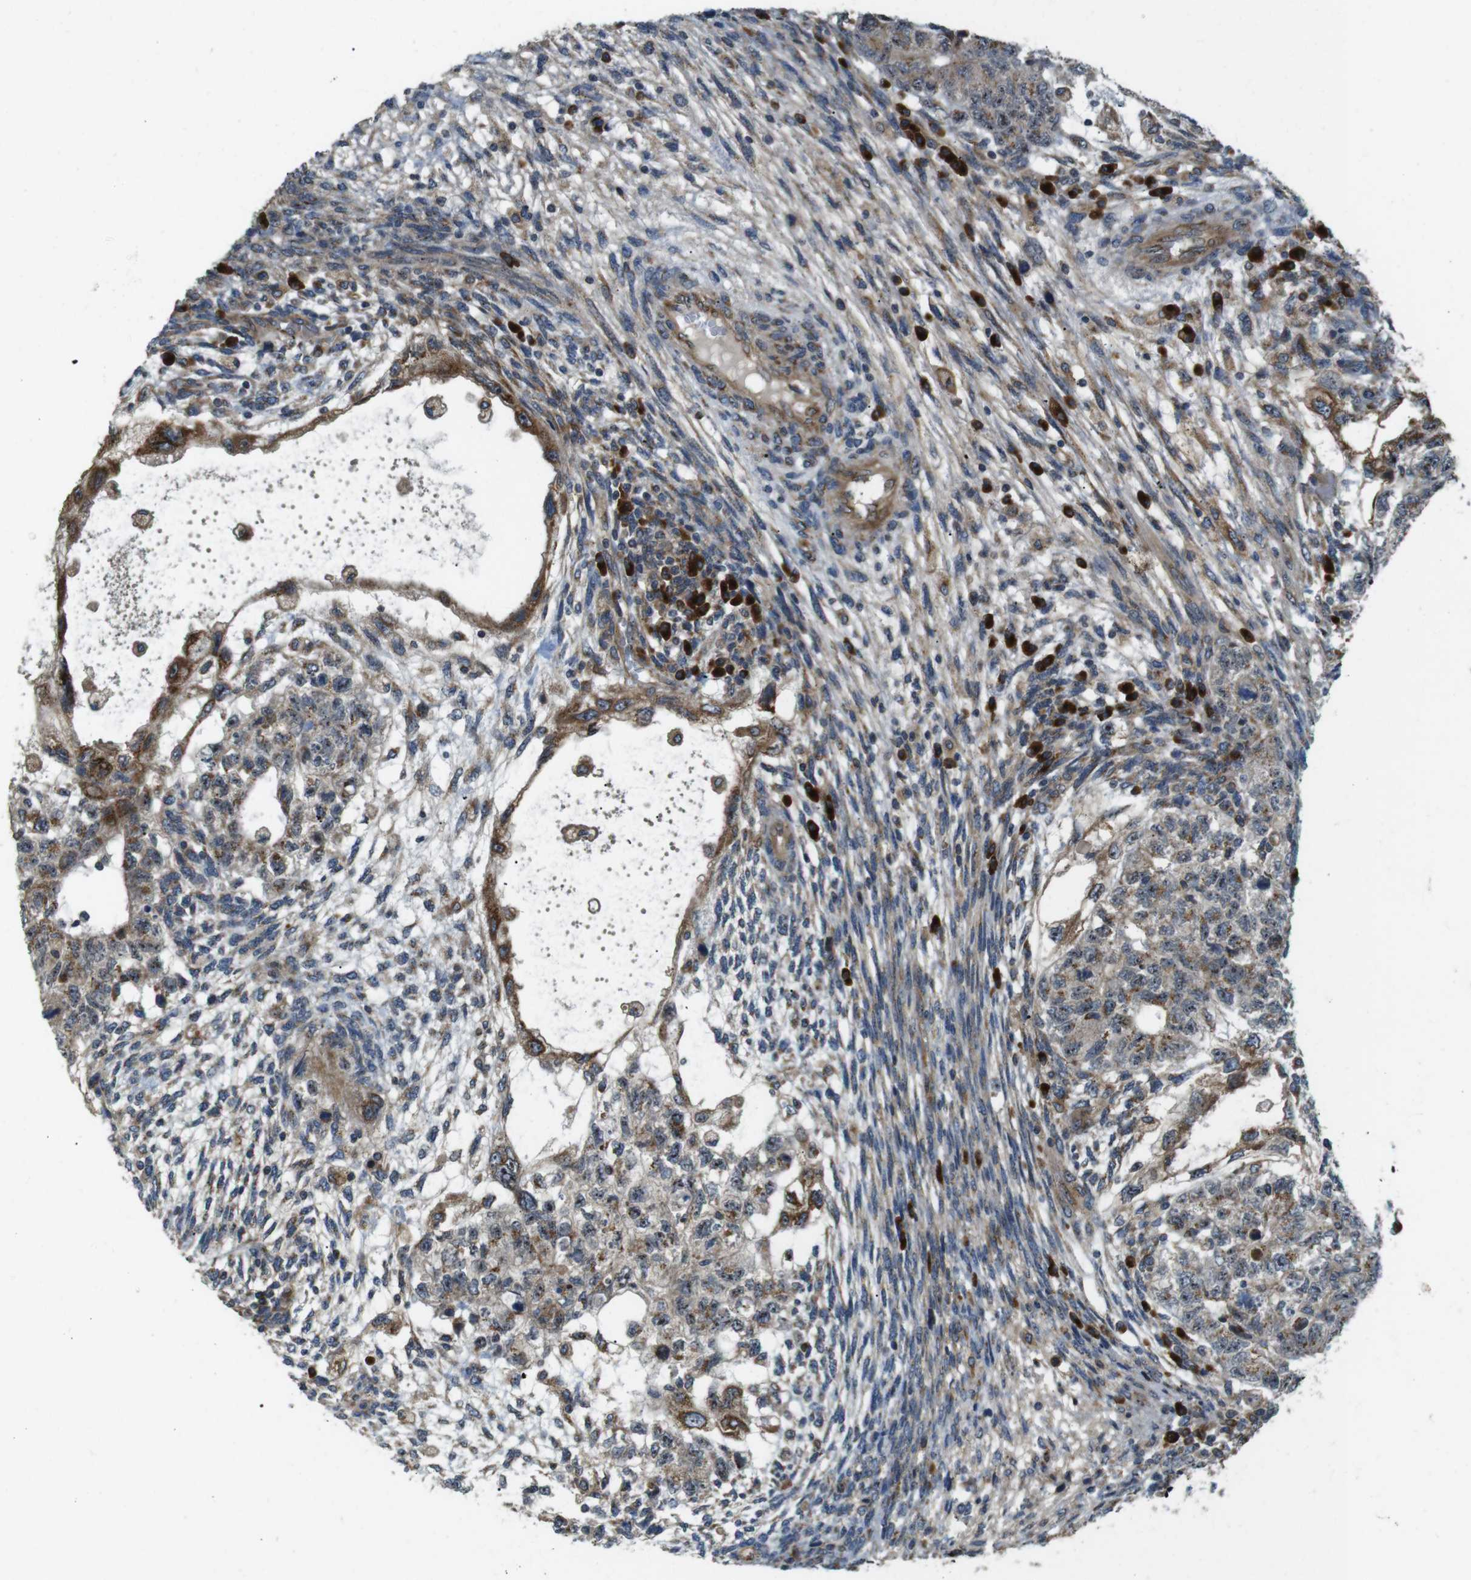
{"staining": {"intensity": "moderate", "quantity": "<25%", "location": "cytoplasmic/membranous"}, "tissue": "testis cancer", "cell_type": "Tumor cells", "image_type": "cancer", "snomed": [{"axis": "morphology", "description": "Normal tissue, NOS"}, {"axis": "morphology", "description": "Carcinoma, Embryonal, NOS"}, {"axis": "topography", "description": "Testis"}], "caption": "This photomicrograph demonstrates IHC staining of human testis embryonal carcinoma, with low moderate cytoplasmic/membranous staining in about <25% of tumor cells.", "gene": "TMEM143", "patient": {"sex": "male", "age": 36}}